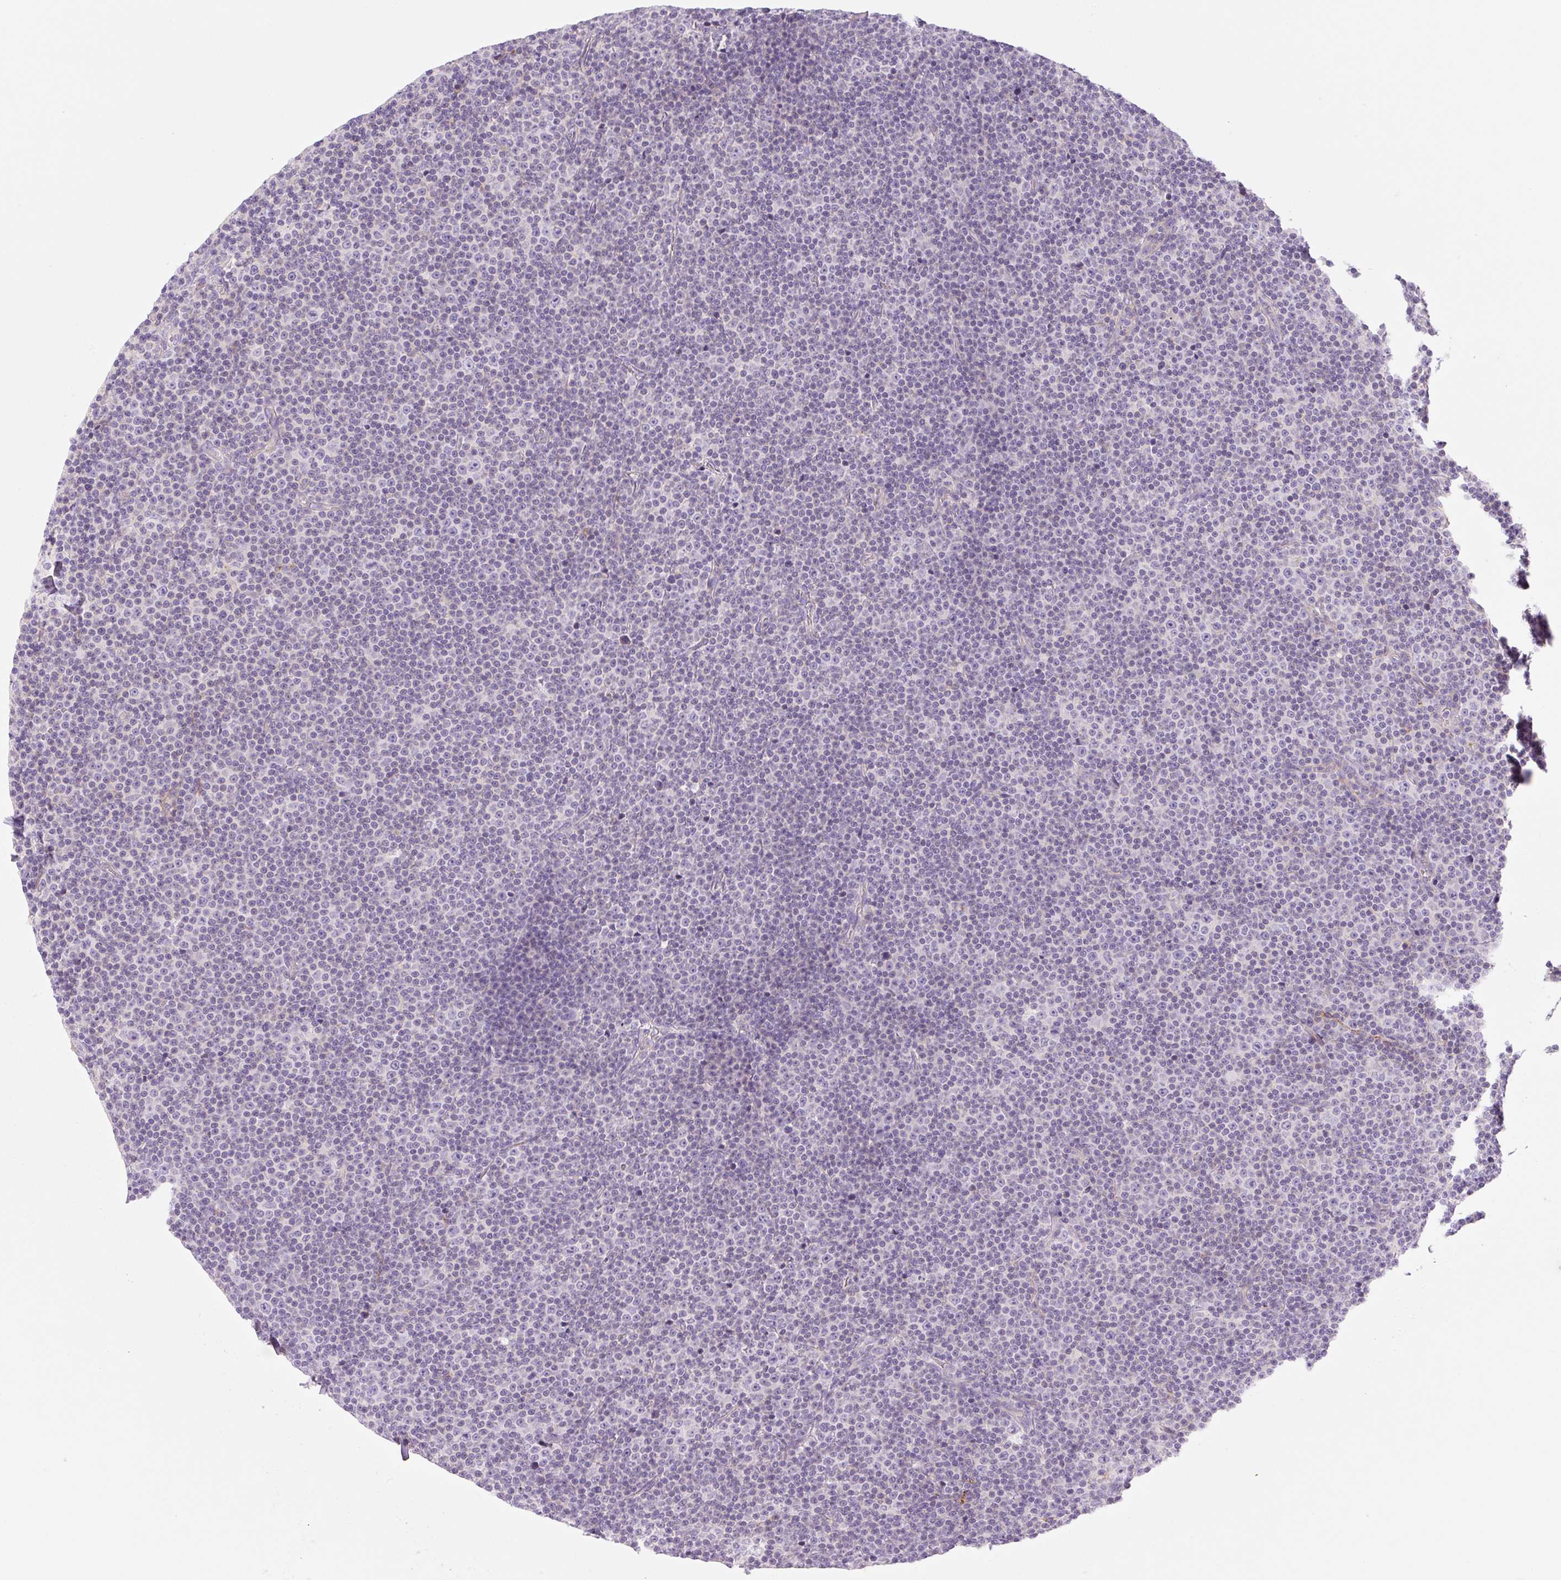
{"staining": {"intensity": "negative", "quantity": "none", "location": "none"}, "tissue": "lymphoma", "cell_type": "Tumor cells", "image_type": "cancer", "snomed": [{"axis": "morphology", "description": "Malignant lymphoma, non-Hodgkin's type, Low grade"}, {"axis": "topography", "description": "Lymph node"}], "caption": "Tumor cells are negative for protein expression in human low-grade malignant lymphoma, non-Hodgkin's type.", "gene": "LYVE1", "patient": {"sex": "female", "age": 67}}